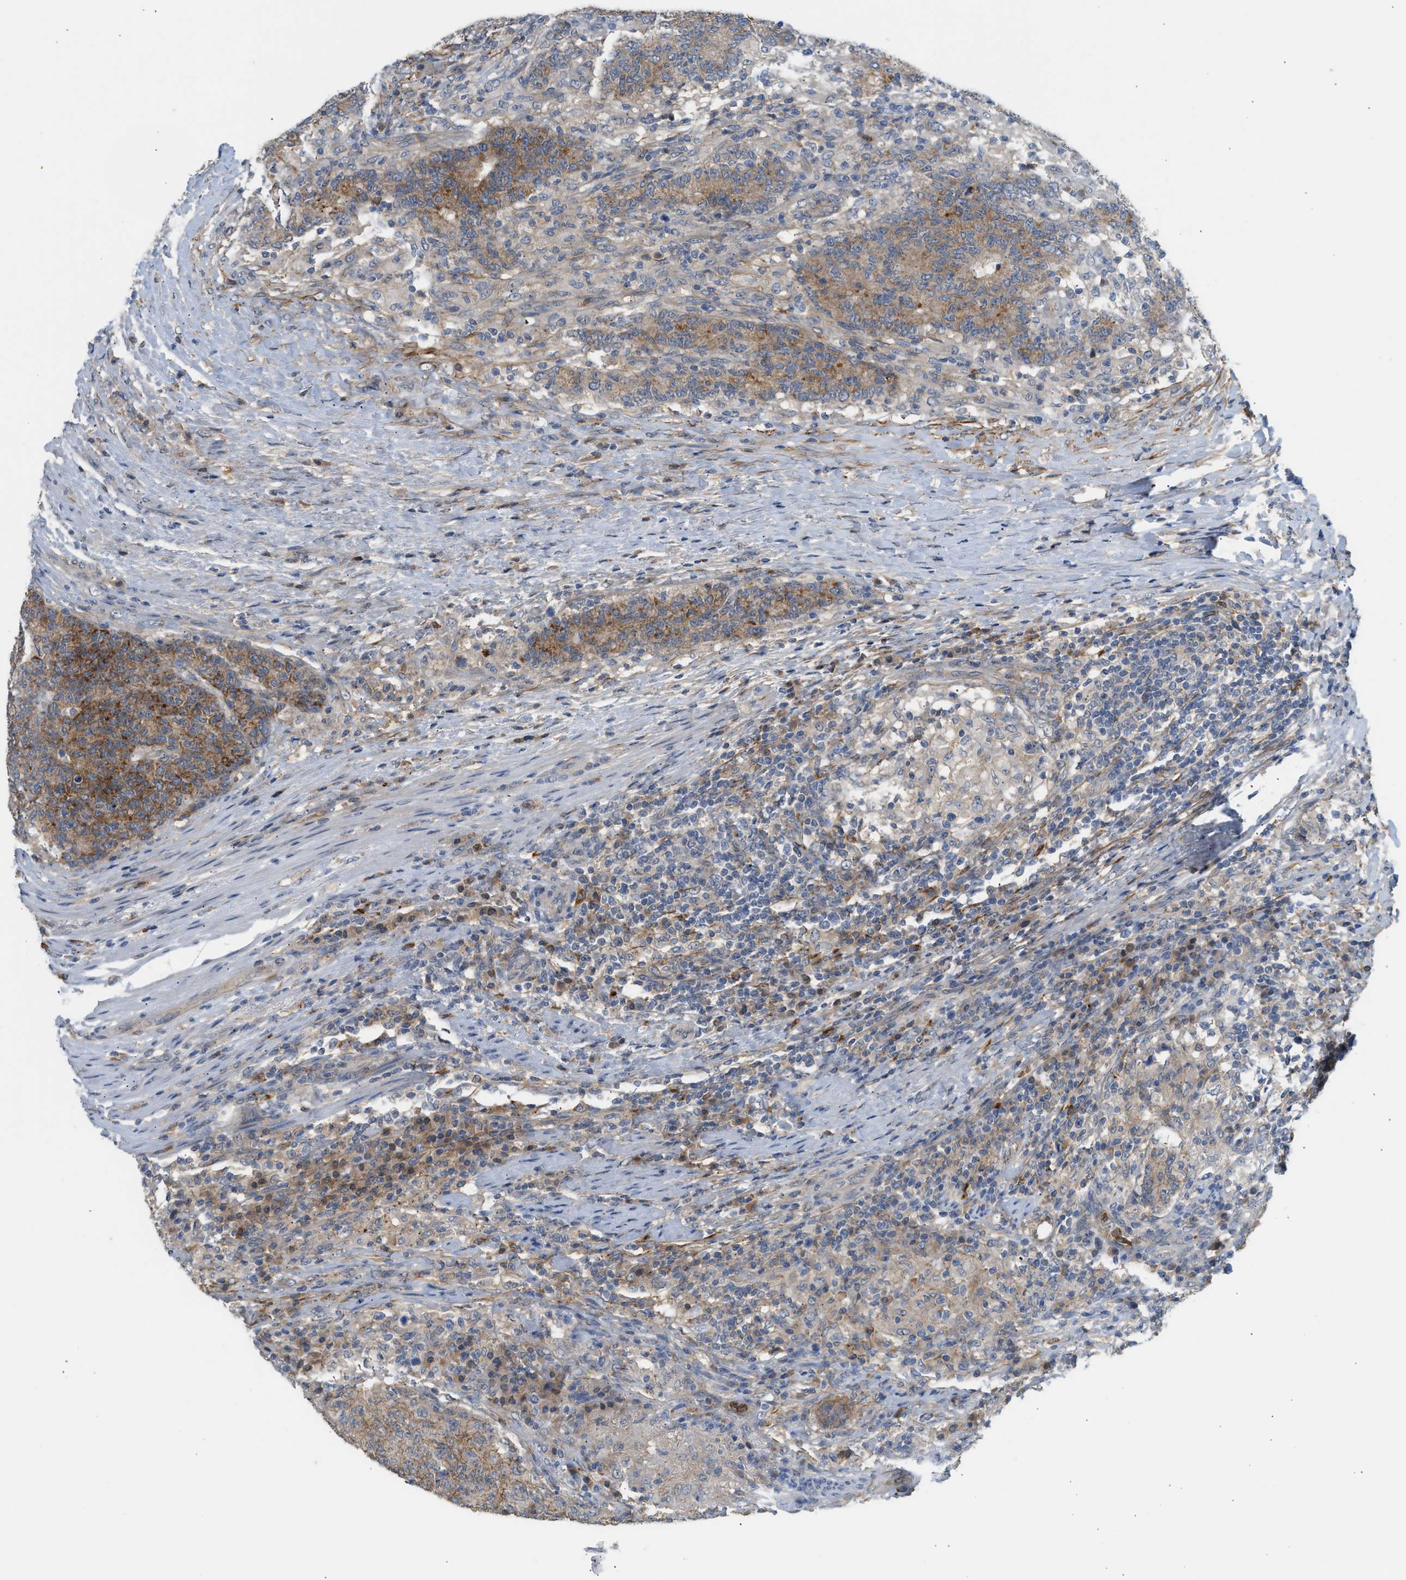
{"staining": {"intensity": "moderate", "quantity": "25%-75%", "location": "cytoplasmic/membranous"}, "tissue": "colorectal cancer", "cell_type": "Tumor cells", "image_type": "cancer", "snomed": [{"axis": "morphology", "description": "Normal tissue, NOS"}, {"axis": "morphology", "description": "Adenocarcinoma, NOS"}, {"axis": "topography", "description": "Colon"}], "caption": "An immunohistochemistry micrograph of tumor tissue is shown. Protein staining in brown labels moderate cytoplasmic/membranous positivity in colorectal cancer within tumor cells.", "gene": "RHBDF2", "patient": {"sex": "female", "age": 75}}